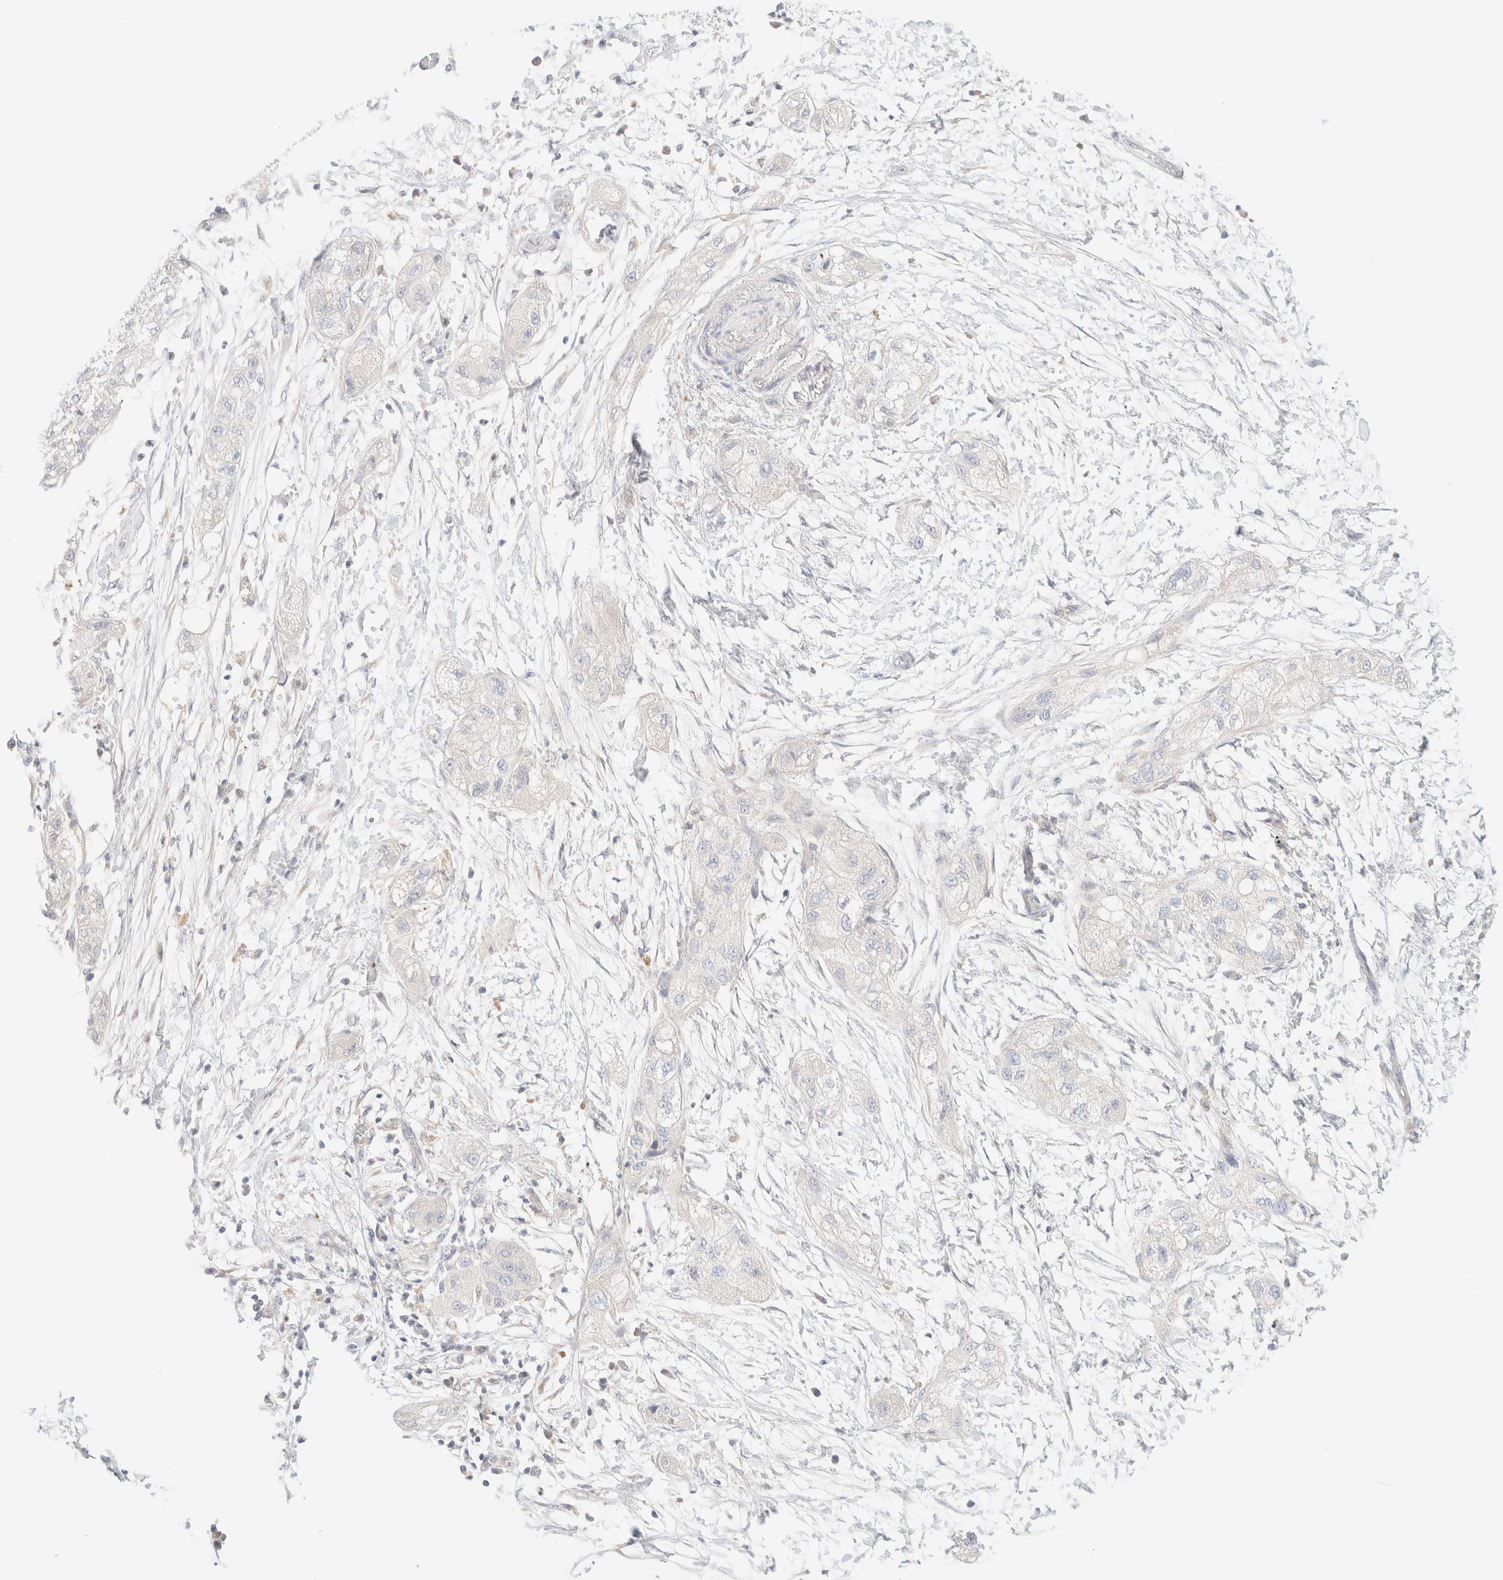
{"staining": {"intensity": "negative", "quantity": "none", "location": "none"}, "tissue": "pancreatic cancer", "cell_type": "Tumor cells", "image_type": "cancer", "snomed": [{"axis": "morphology", "description": "Adenocarcinoma, NOS"}, {"axis": "topography", "description": "Pancreas"}], "caption": "Immunohistochemical staining of pancreatic adenocarcinoma demonstrates no significant expression in tumor cells. (Immunohistochemistry (ihc), brightfield microscopy, high magnification).", "gene": "SARM1", "patient": {"sex": "female", "age": 78}}